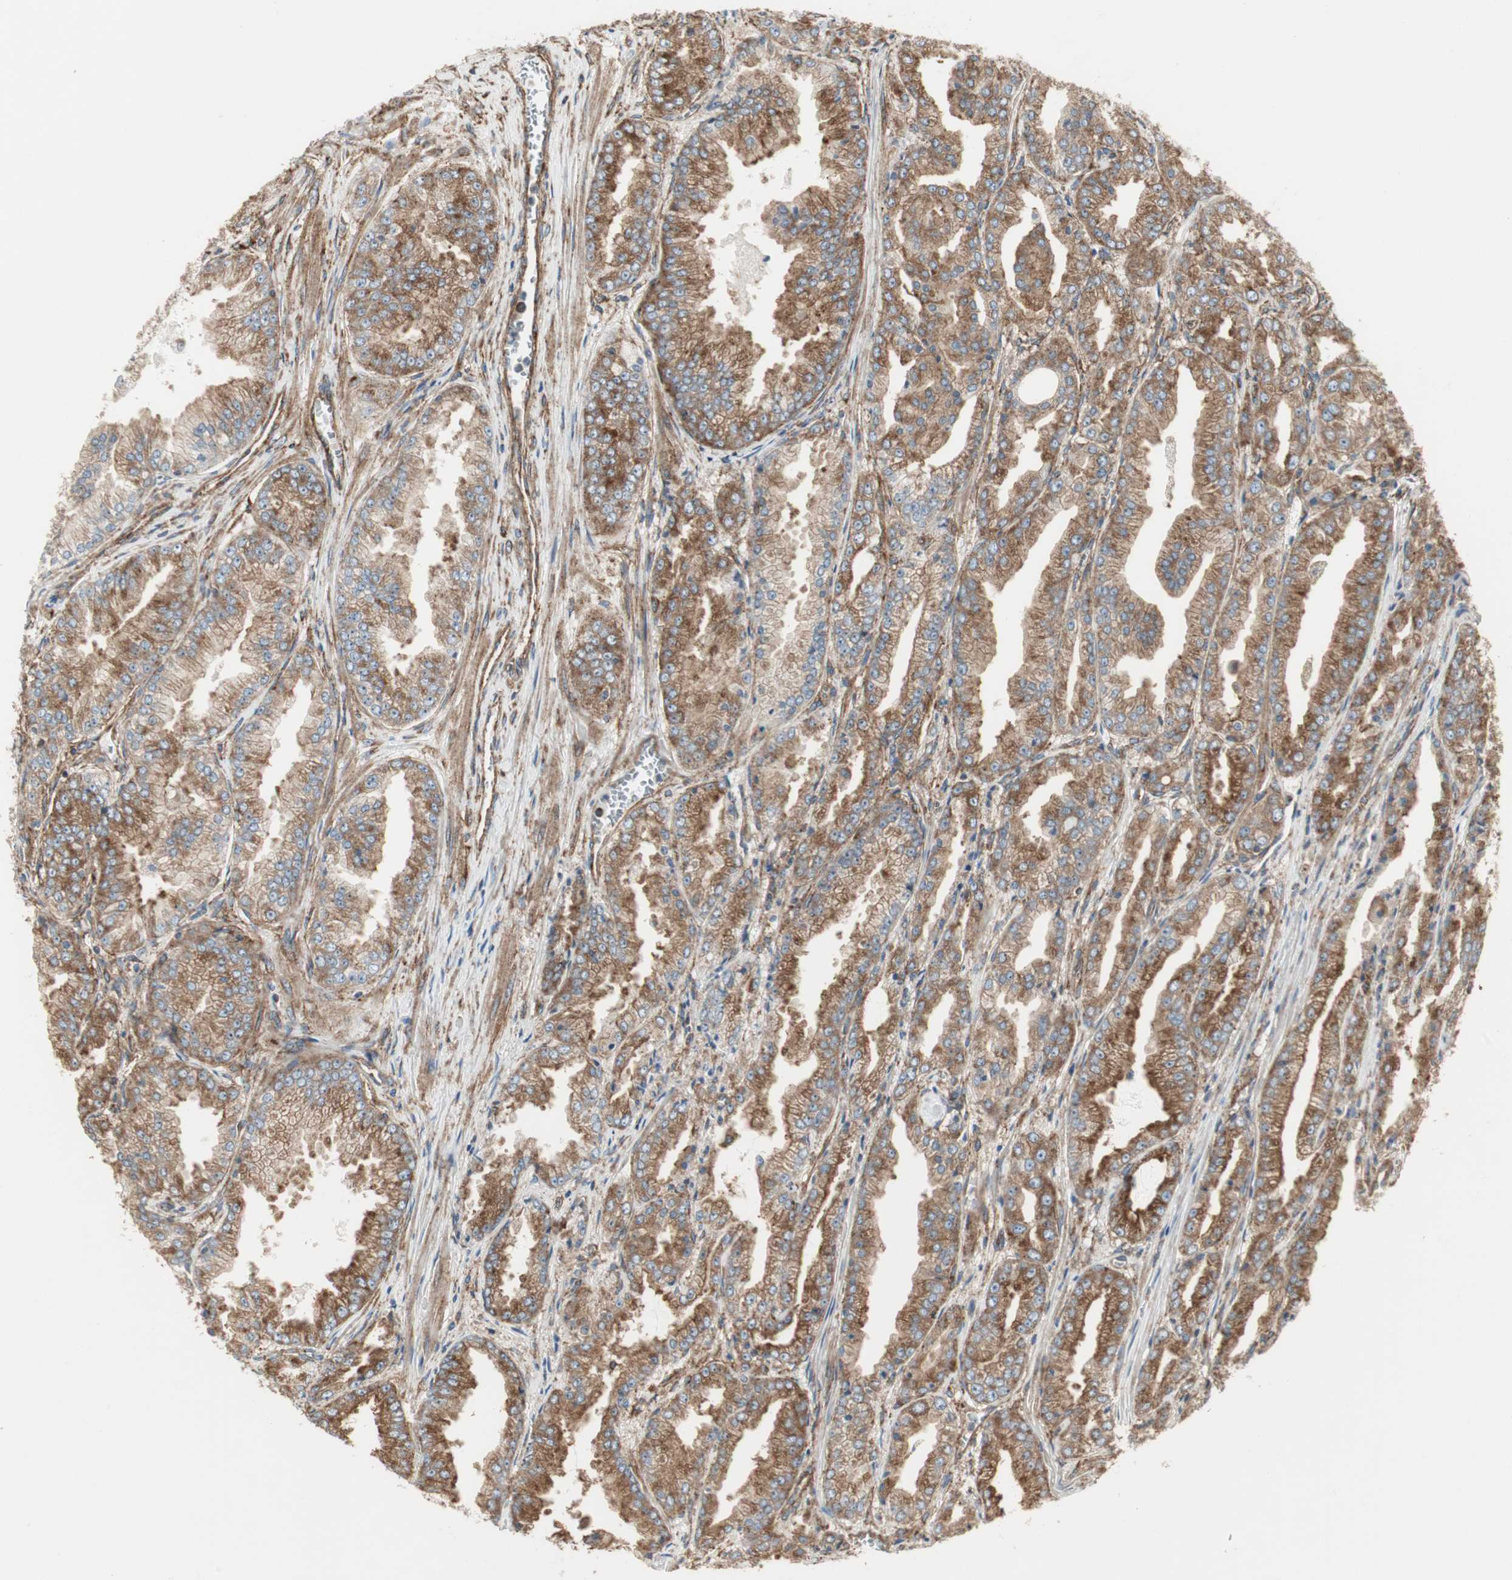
{"staining": {"intensity": "moderate", "quantity": ">75%", "location": "cytoplasmic/membranous"}, "tissue": "prostate cancer", "cell_type": "Tumor cells", "image_type": "cancer", "snomed": [{"axis": "morphology", "description": "Adenocarcinoma, High grade"}, {"axis": "topography", "description": "Prostate"}], "caption": "The immunohistochemical stain highlights moderate cytoplasmic/membranous expression in tumor cells of adenocarcinoma (high-grade) (prostate) tissue.", "gene": "H6PD", "patient": {"sex": "male", "age": 61}}